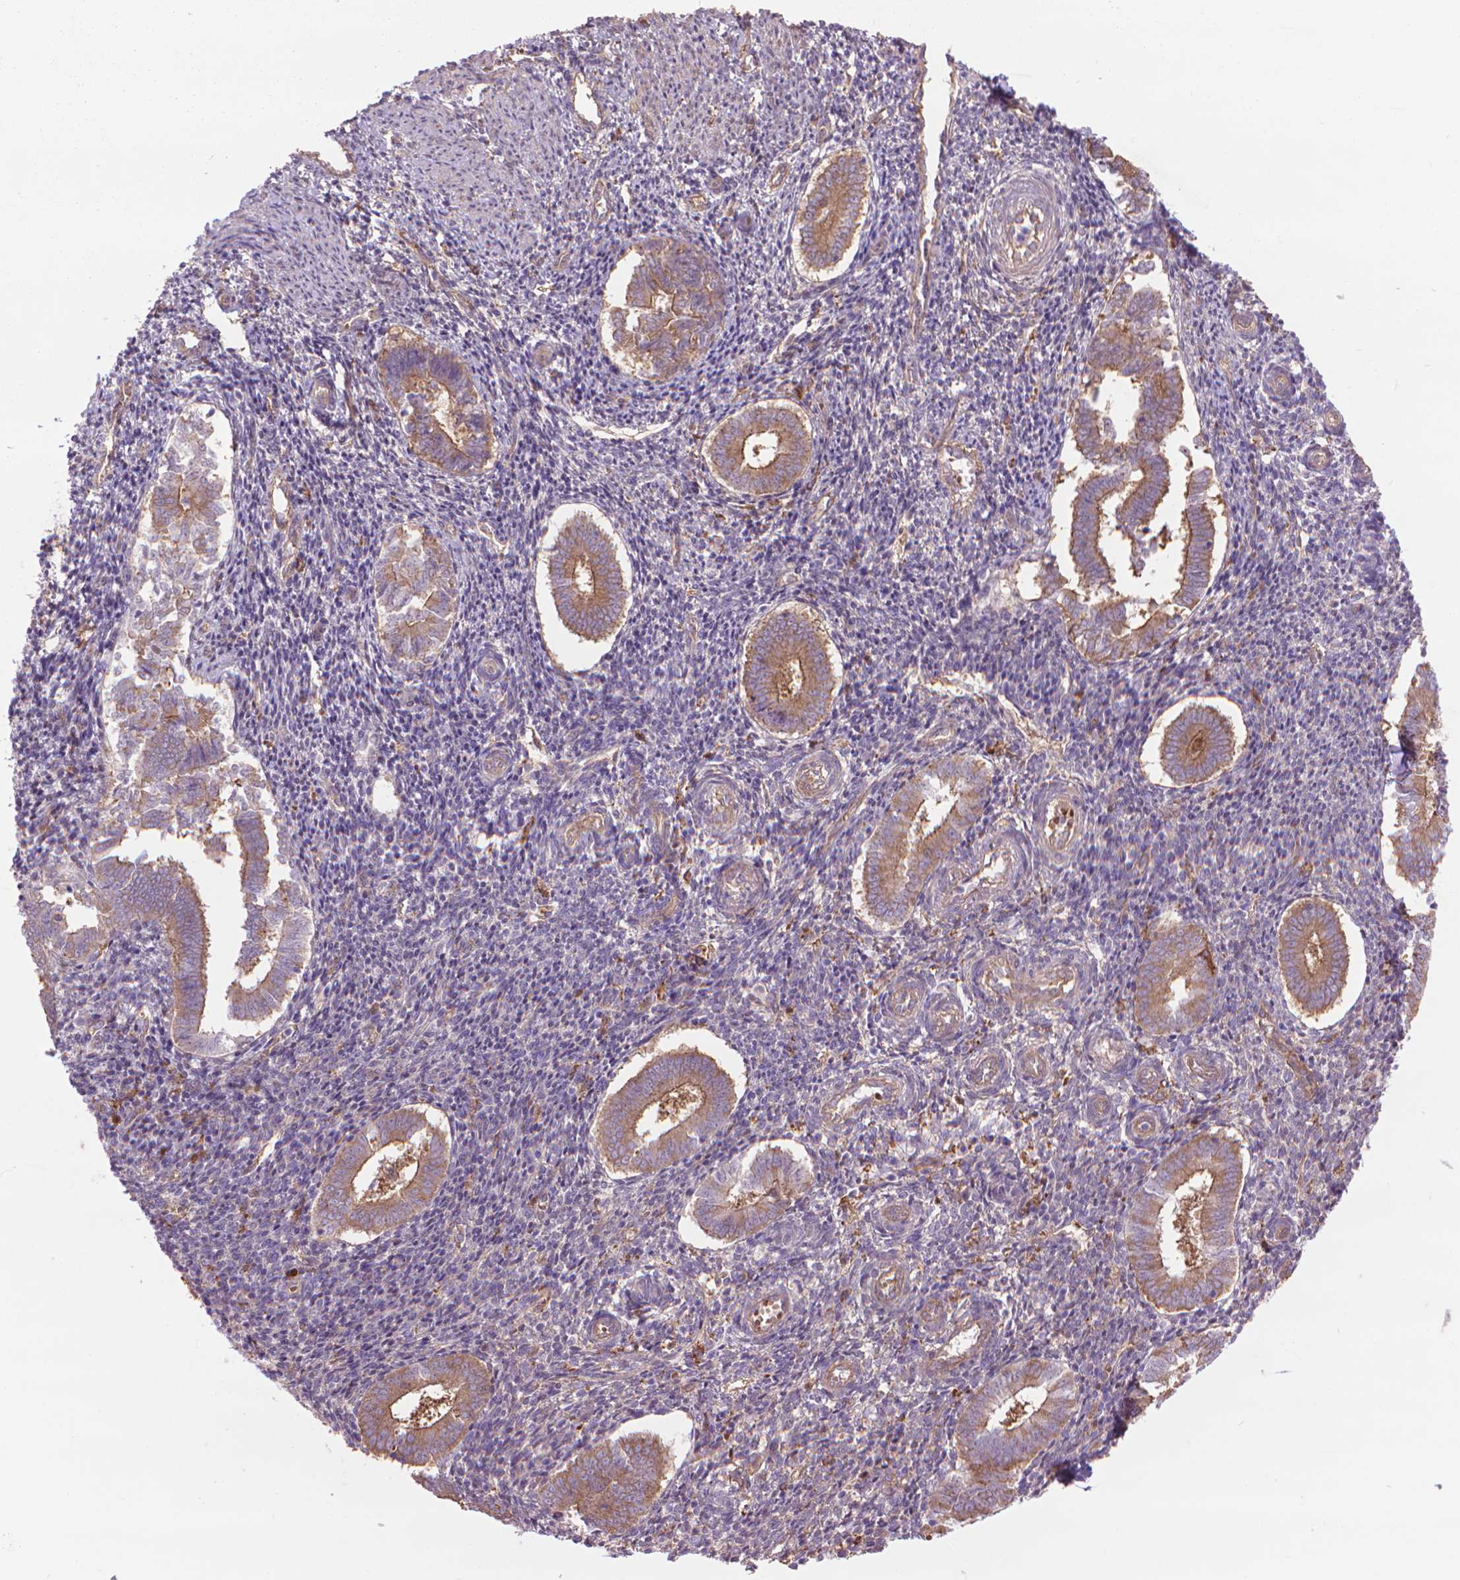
{"staining": {"intensity": "negative", "quantity": "none", "location": "none"}, "tissue": "endometrium", "cell_type": "Cells in endometrial stroma", "image_type": "normal", "snomed": [{"axis": "morphology", "description": "Normal tissue, NOS"}, {"axis": "topography", "description": "Endometrium"}], "caption": "Cells in endometrial stroma are negative for brown protein staining in normal endometrium. (Stains: DAB immunohistochemistry (IHC) with hematoxylin counter stain, Microscopy: brightfield microscopy at high magnification).", "gene": "CORO1B", "patient": {"sex": "female", "age": 25}}